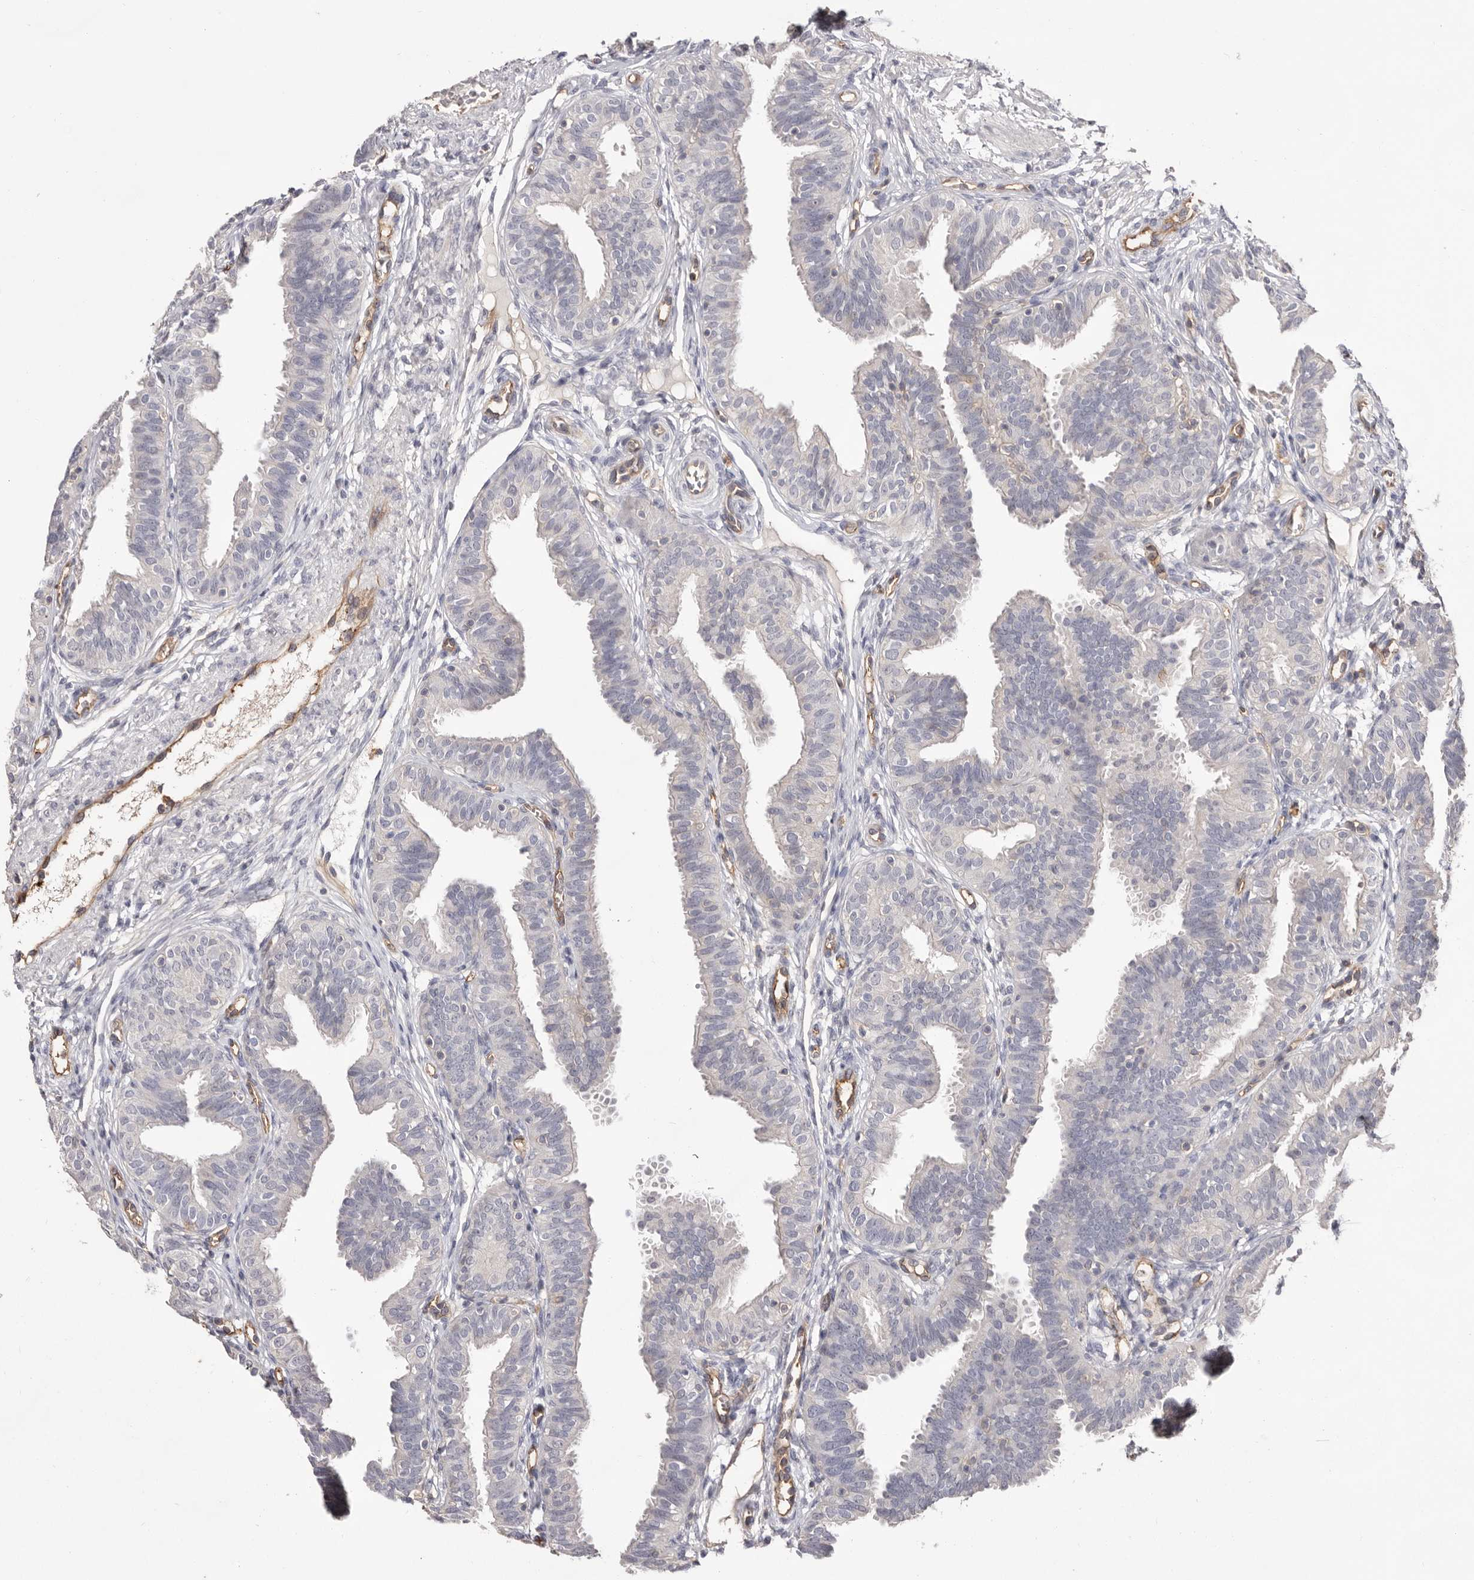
{"staining": {"intensity": "negative", "quantity": "none", "location": "none"}, "tissue": "fallopian tube", "cell_type": "Glandular cells", "image_type": "normal", "snomed": [{"axis": "morphology", "description": "Normal tissue, NOS"}, {"axis": "topography", "description": "Fallopian tube"}], "caption": "Immunohistochemistry of benign fallopian tube demonstrates no positivity in glandular cells.", "gene": "MMACHC", "patient": {"sex": "female", "age": 35}}